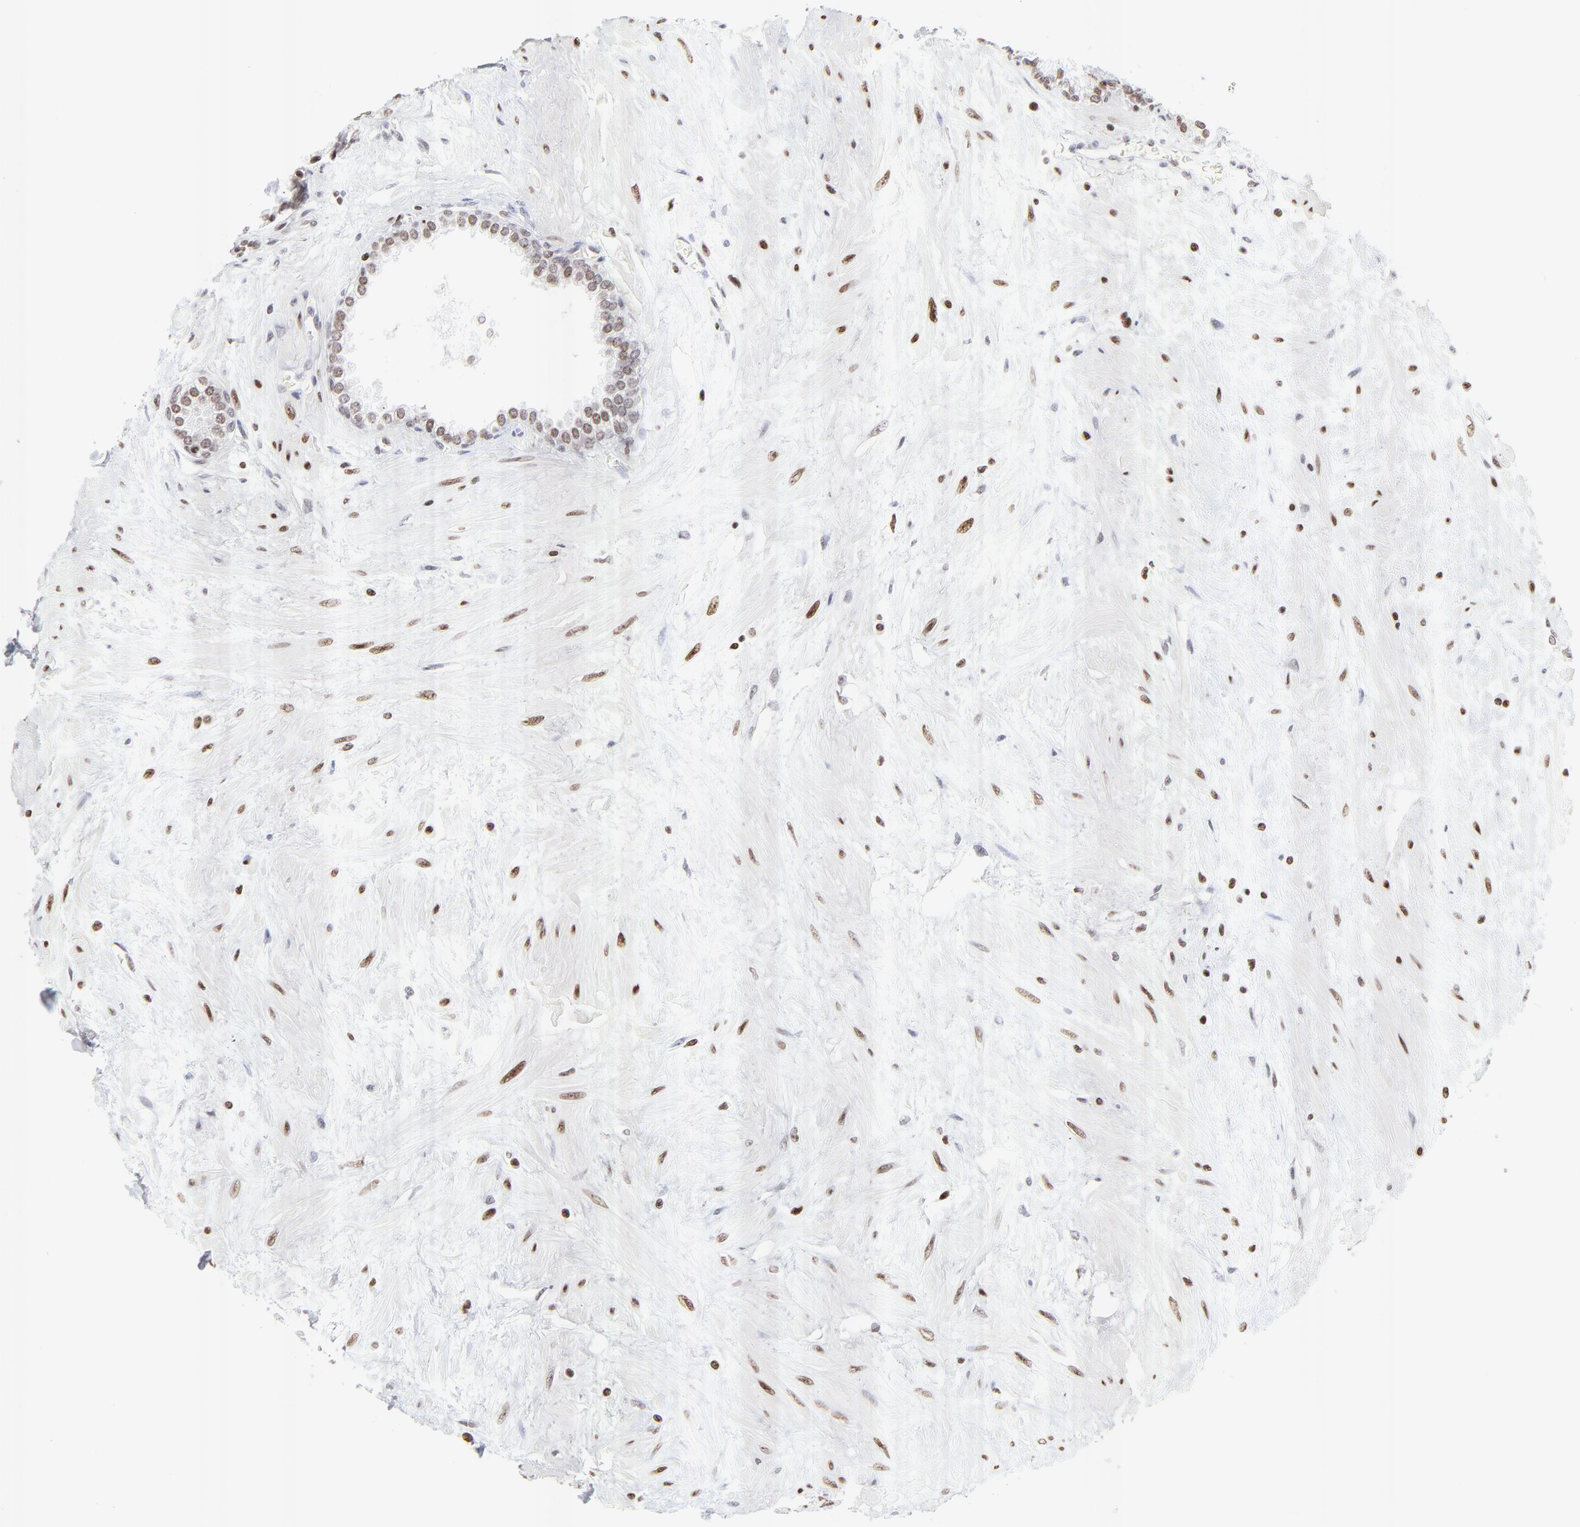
{"staining": {"intensity": "weak", "quantity": "<25%", "location": "nuclear"}, "tissue": "prostate", "cell_type": "Glandular cells", "image_type": "normal", "snomed": [{"axis": "morphology", "description": "Normal tissue, NOS"}, {"axis": "topography", "description": "Prostate"}], "caption": "Immunohistochemical staining of normal human prostate reveals no significant expression in glandular cells.", "gene": "PARP1", "patient": {"sex": "male", "age": 64}}